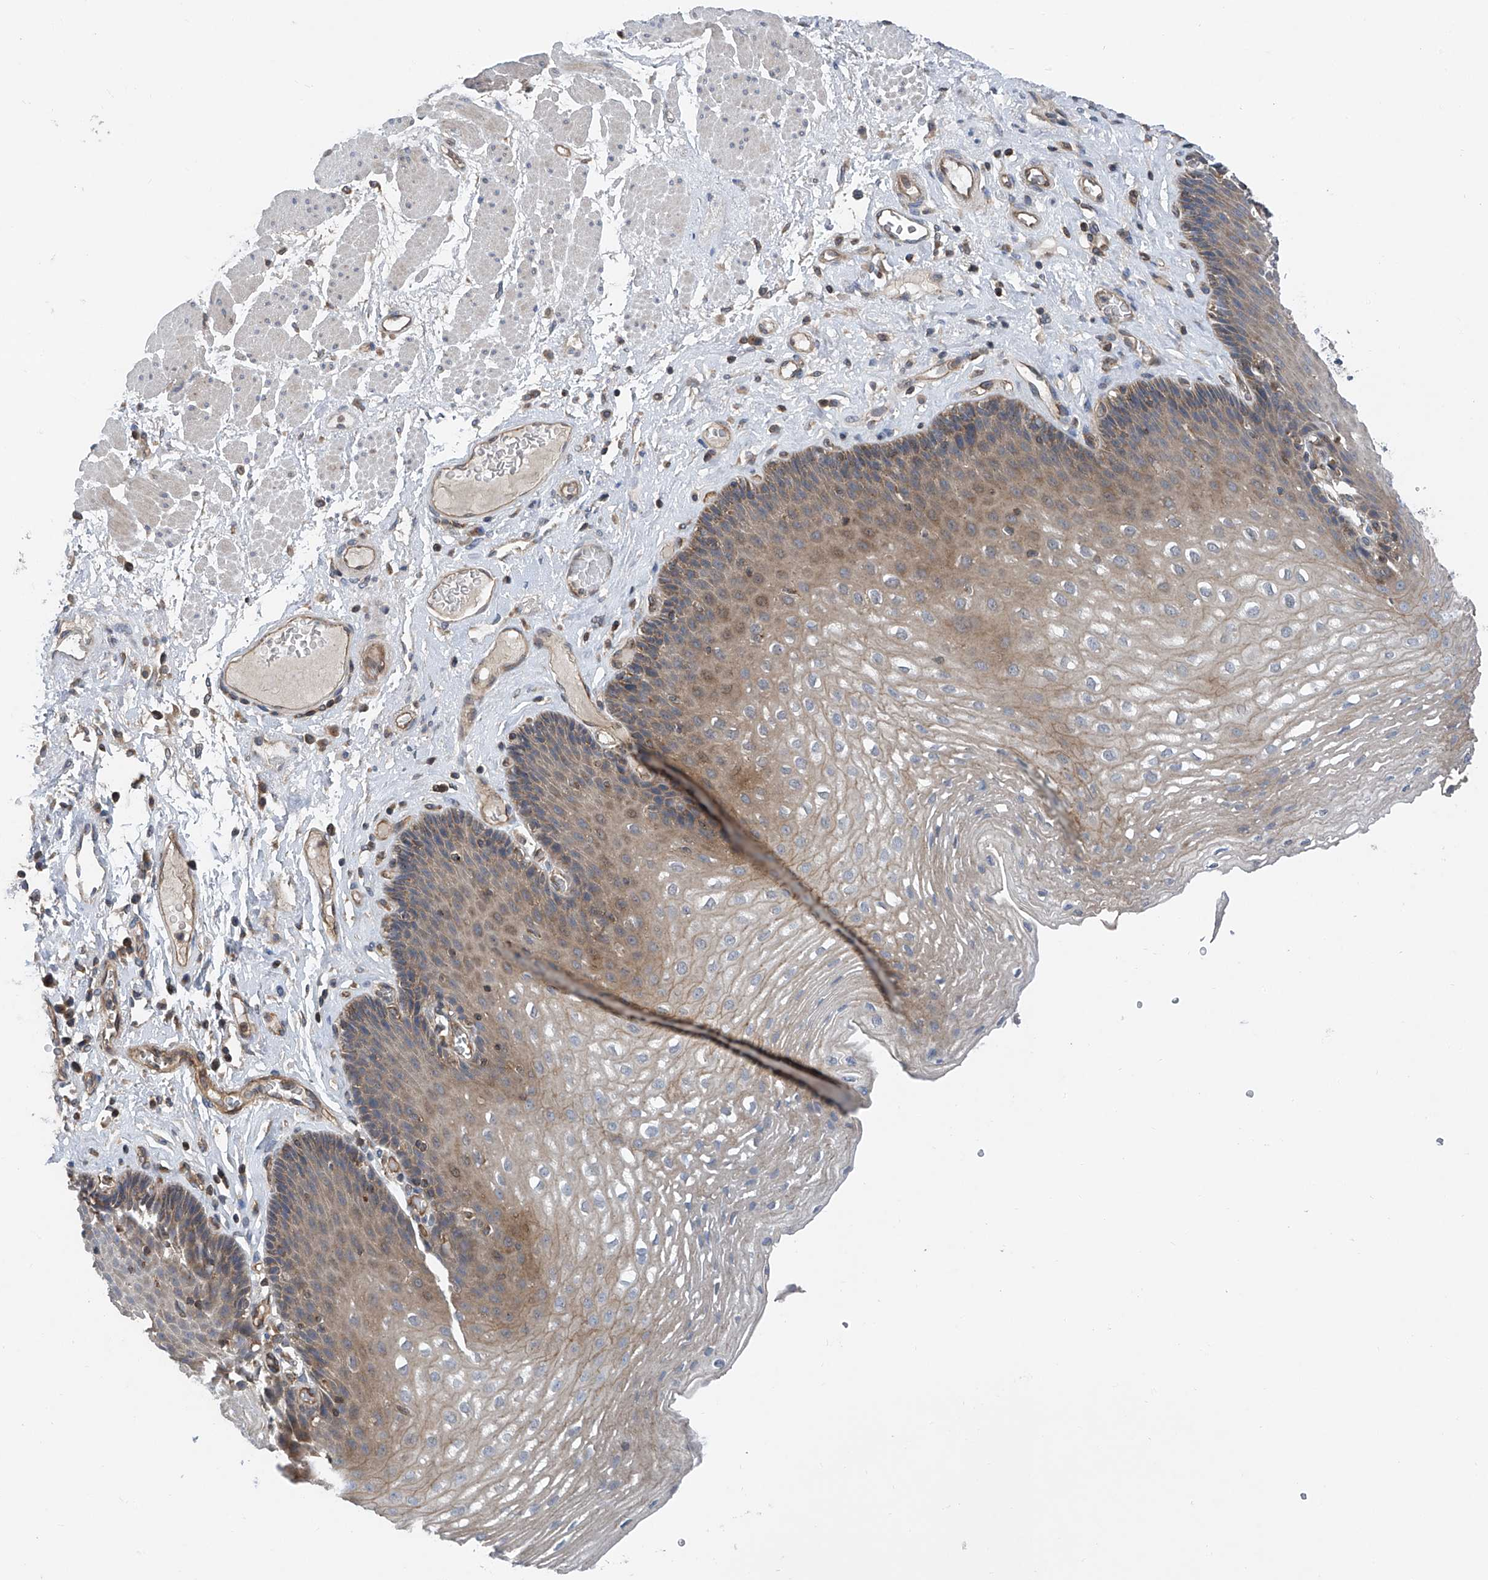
{"staining": {"intensity": "moderate", "quantity": "25%-75%", "location": "cytoplasmic/membranous"}, "tissue": "esophagus", "cell_type": "Squamous epithelial cells", "image_type": "normal", "snomed": [{"axis": "morphology", "description": "Normal tissue, NOS"}, {"axis": "topography", "description": "Esophagus"}], "caption": "Esophagus stained with a brown dye demonstrates moderate cytoplasmic/membranous positive staining in about 25%-75% of squamous epithelial cells.", "gene": "TRIM38", "patient": {"sex": "female", "age": 66}}